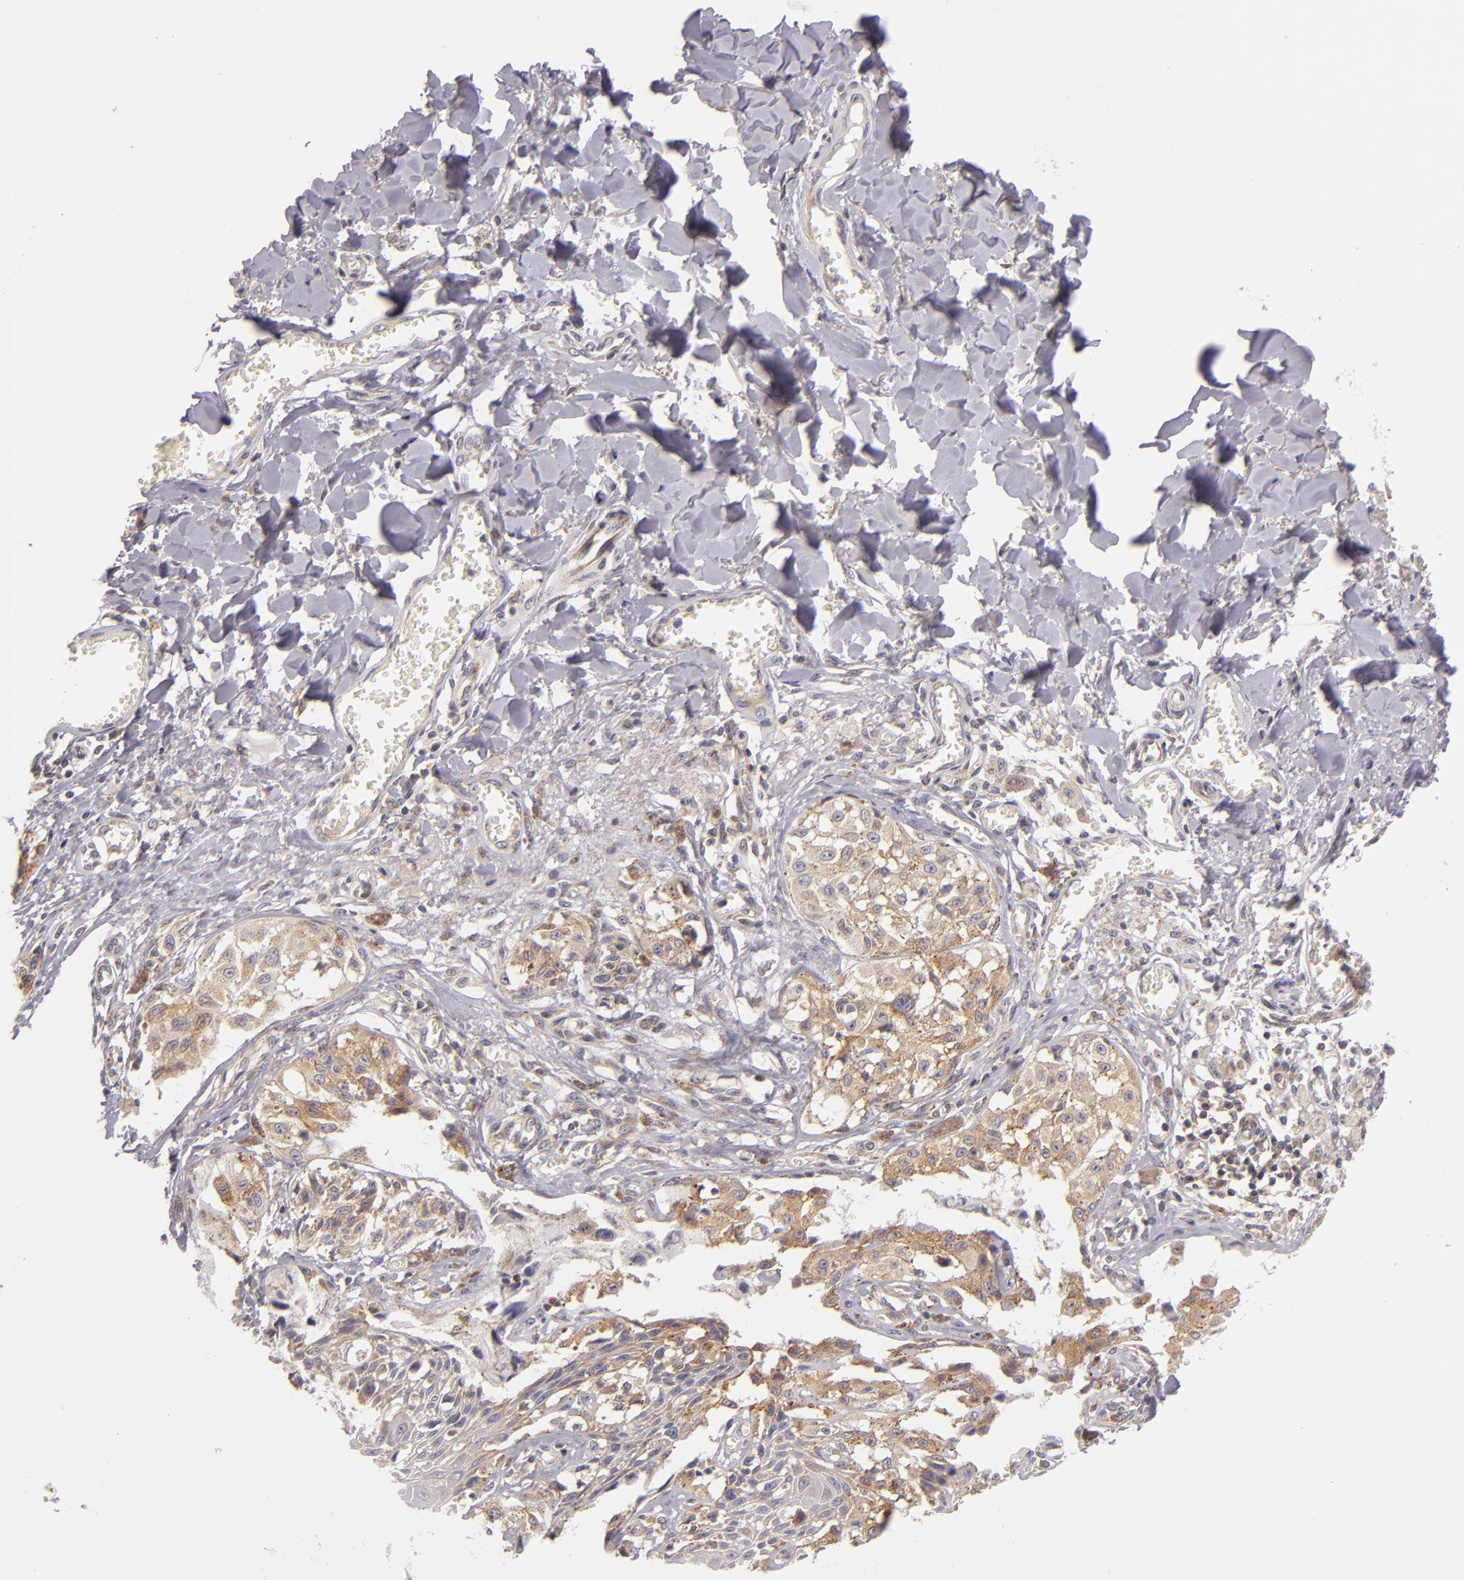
{"staining": {"intensity": "weak", "quantity": "25%-75%", "location": "cytoplasmic/membranous"}, "tissue": "melanoma", "cell_type": "Tumor cells", "image_type": "cancer", "snomed": [{"axis": "morphology", "description": "Malignant melanoma, NOS"}, {"axis": "topography", "description": "Skin"}], "caption": "Immunohistochemical staining of human malignant melanoma shows weak cytoplasmic/membranous protein positivity in about 25%-75% of tumor cells.", "gene": "UPF3B", "patient": {"sex": "female", "age": 82}}